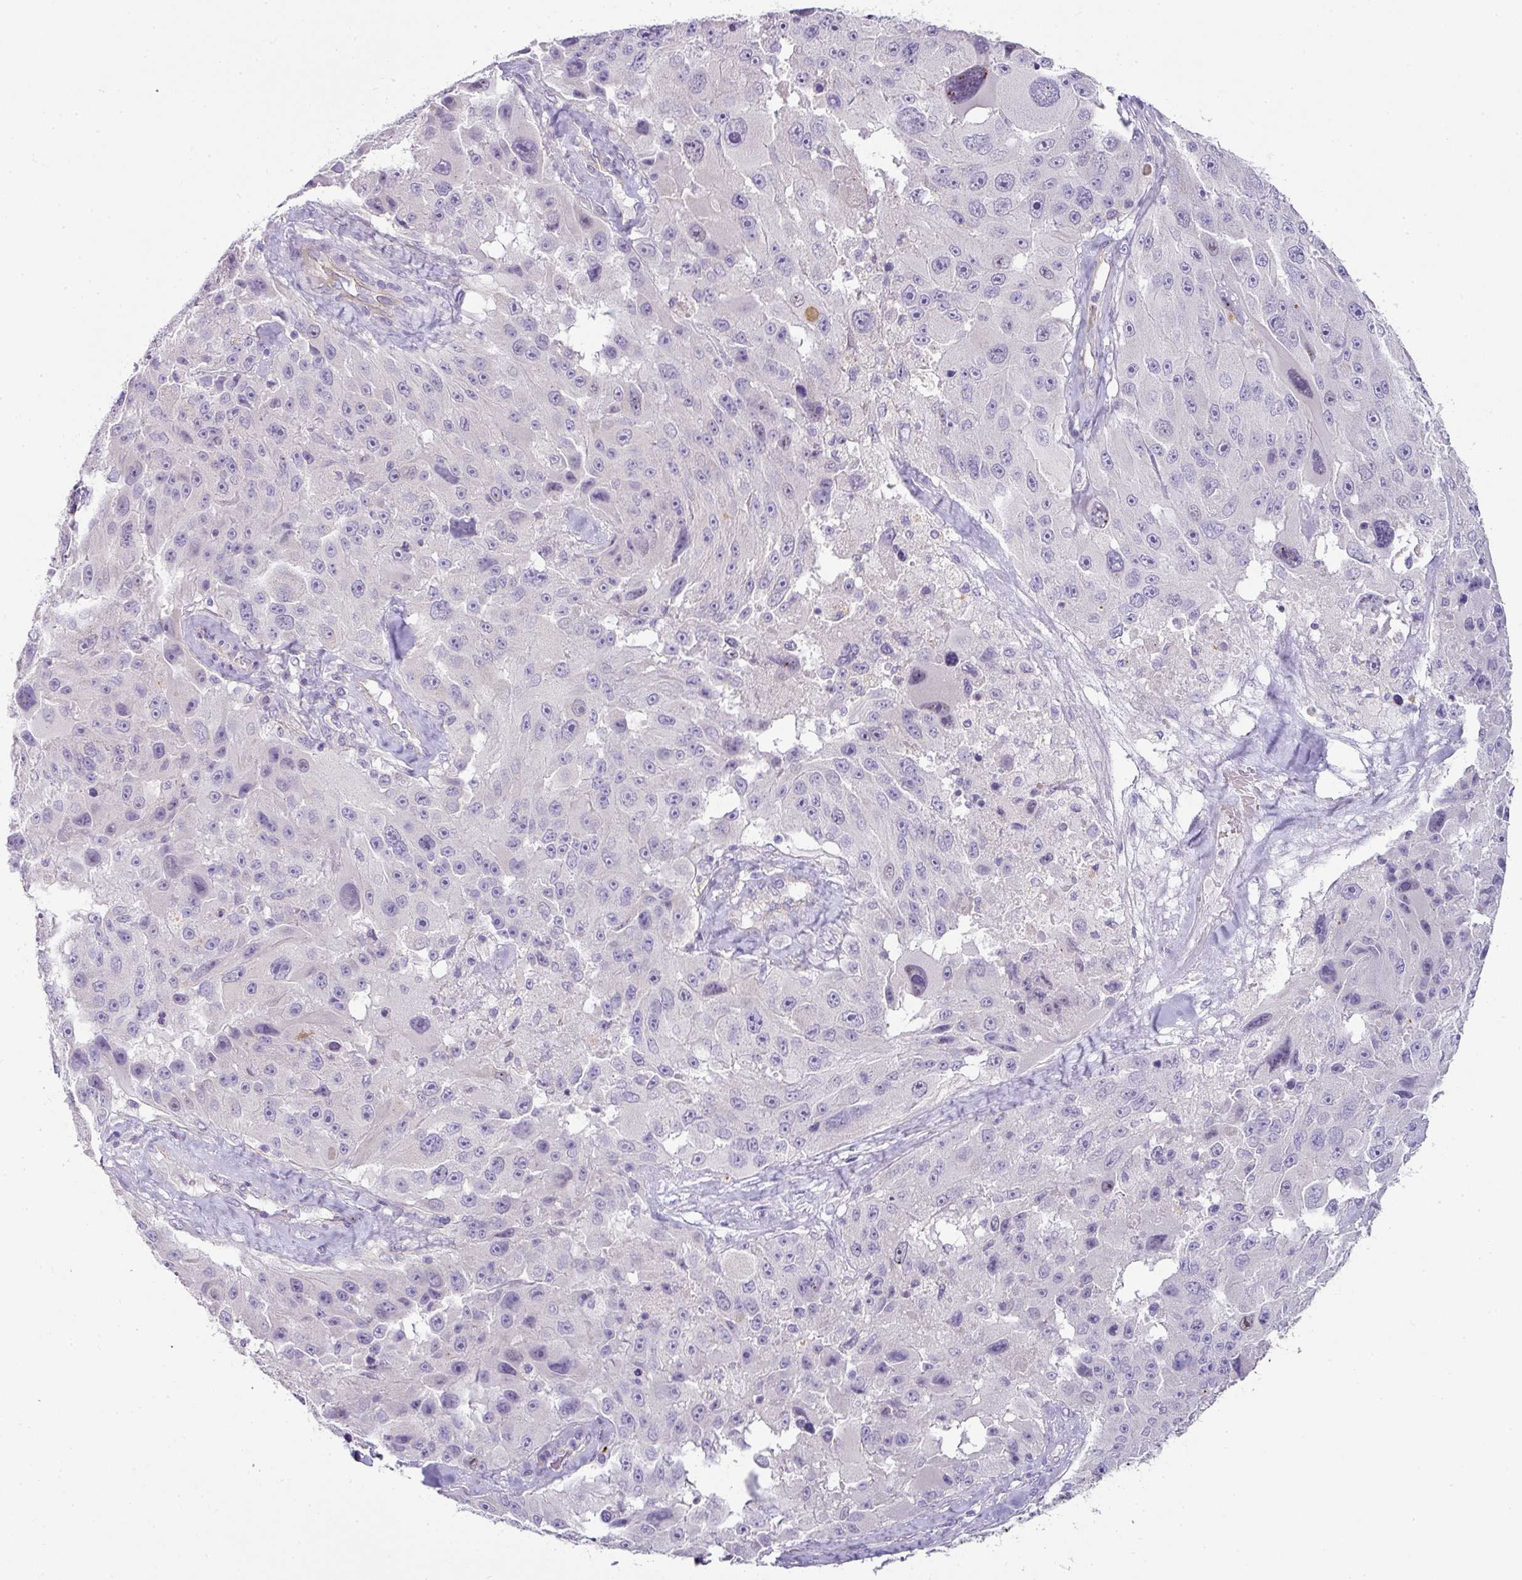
{"staining": {"intensity": "negative", "quantity": "none", "location": "none"}, "tissue": "melanoma", "cell_type": "Tumor cells", "image_type": "cancer", "snomed": [{"axis": "morphology", "description": "Malignant melanoma, Metastatic site"}, {"axis": "topography", "description": "Lymph node"}], "caption": "Immunohistochemical staining of malignant melanoma (metastatic site) reveals no significant positivity in tumor cells.", "gene": "OR52N1", "patient": {"sex": "male", "age": 62}}